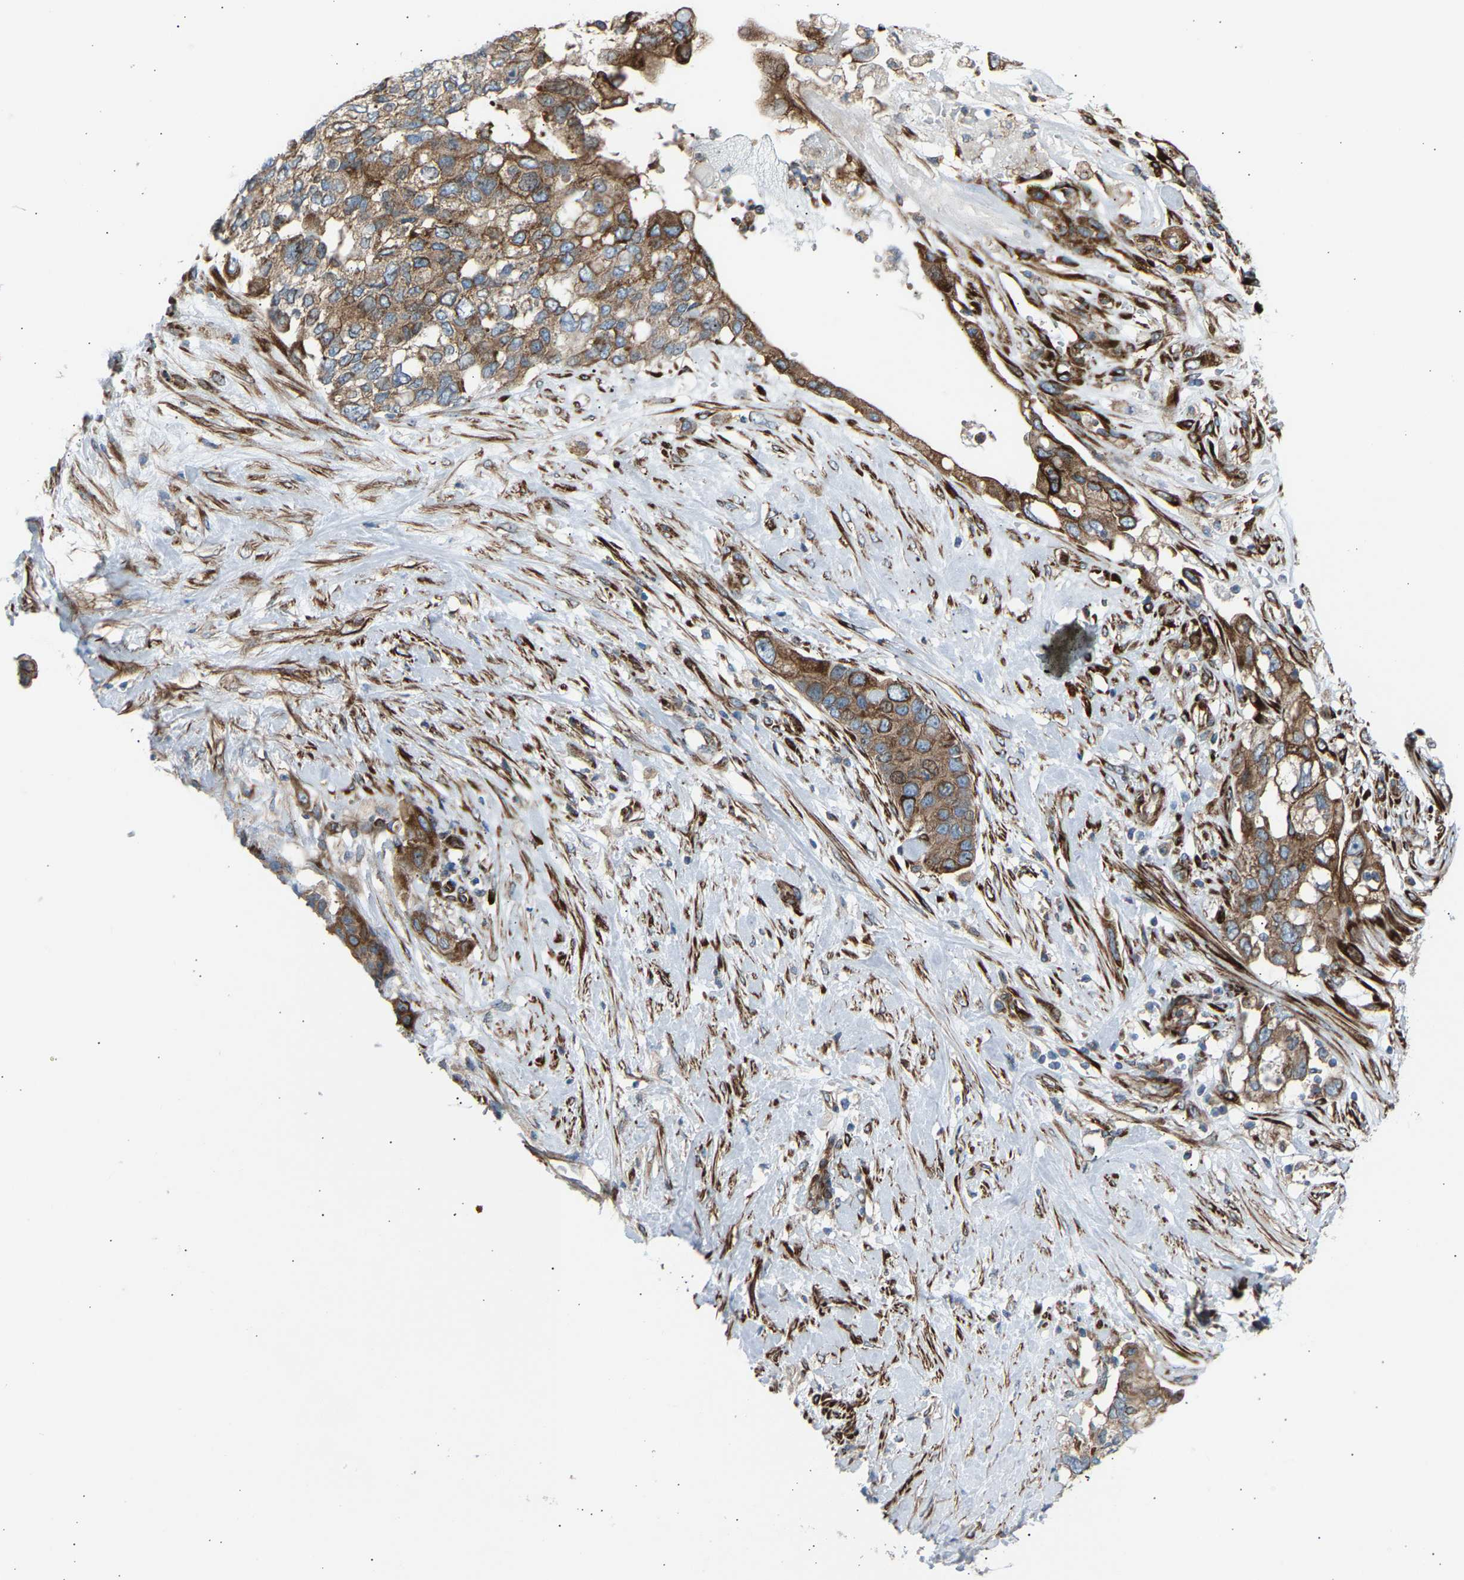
{"staining": {"intensity": "moderate", "quantity": ">75%", "location": "cytoplasmic/membranous"}, "tissue": "pancreatic cancer", "cell_type": "Tumor cells", "image_type": "cancer", "snomed": [{"axis": "morphology", "description": "Adenocarcinoma, NOS"}, {"axis": "topography", "description": "Pancreas"}], "caption": "Immunohistochemical staining of pancreatic adenocarcinoma reveals medium levels of moderate cytoplasmic/membranous protein positivity in about >75% of tumor cells.", "gene": "VPS41", "patient": {"sex": "female", "age": 56}}